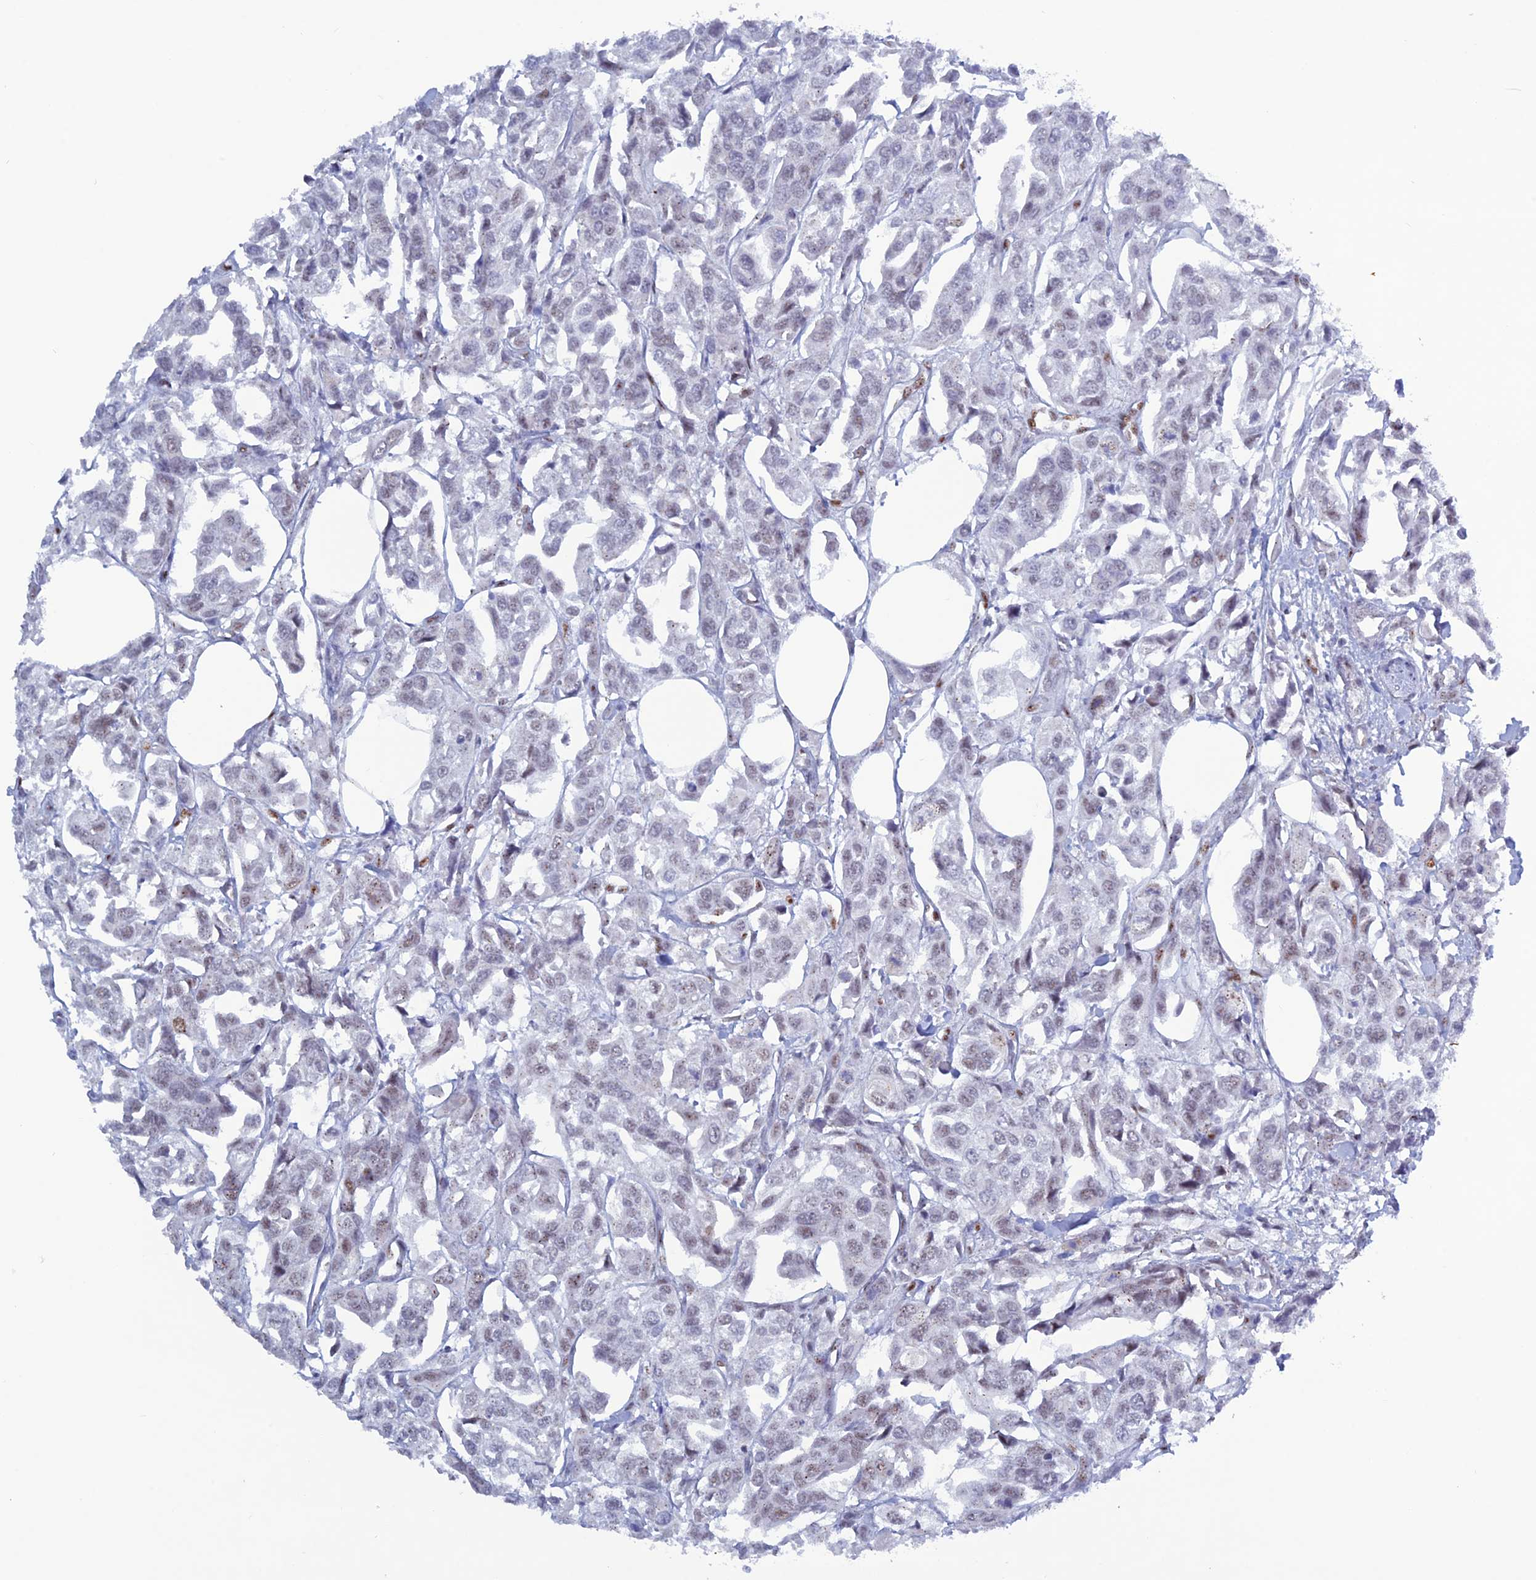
{"staining": {"intensity": "weak", "quantity": "<25%", "location": "nuclear"}, "tissue": "urothelial cancer", "cell_type": "Tumor cells", "image_type": "cancer", "snomed": [{"axis": "morphology", "description": "Urothelial carcinoma, High grade"}, {"axis": "topography", "description": "Urinary bladder"}], "caption": "This image is of urothelial carcinoma (high-grade) stained with immunohistochemistry to label a protein in brown with the nuclei are counter-stained blue. There is no expression in tumor cells.", "gene": "NOL4L", "patient": {"sex": "male", "age": 67}}